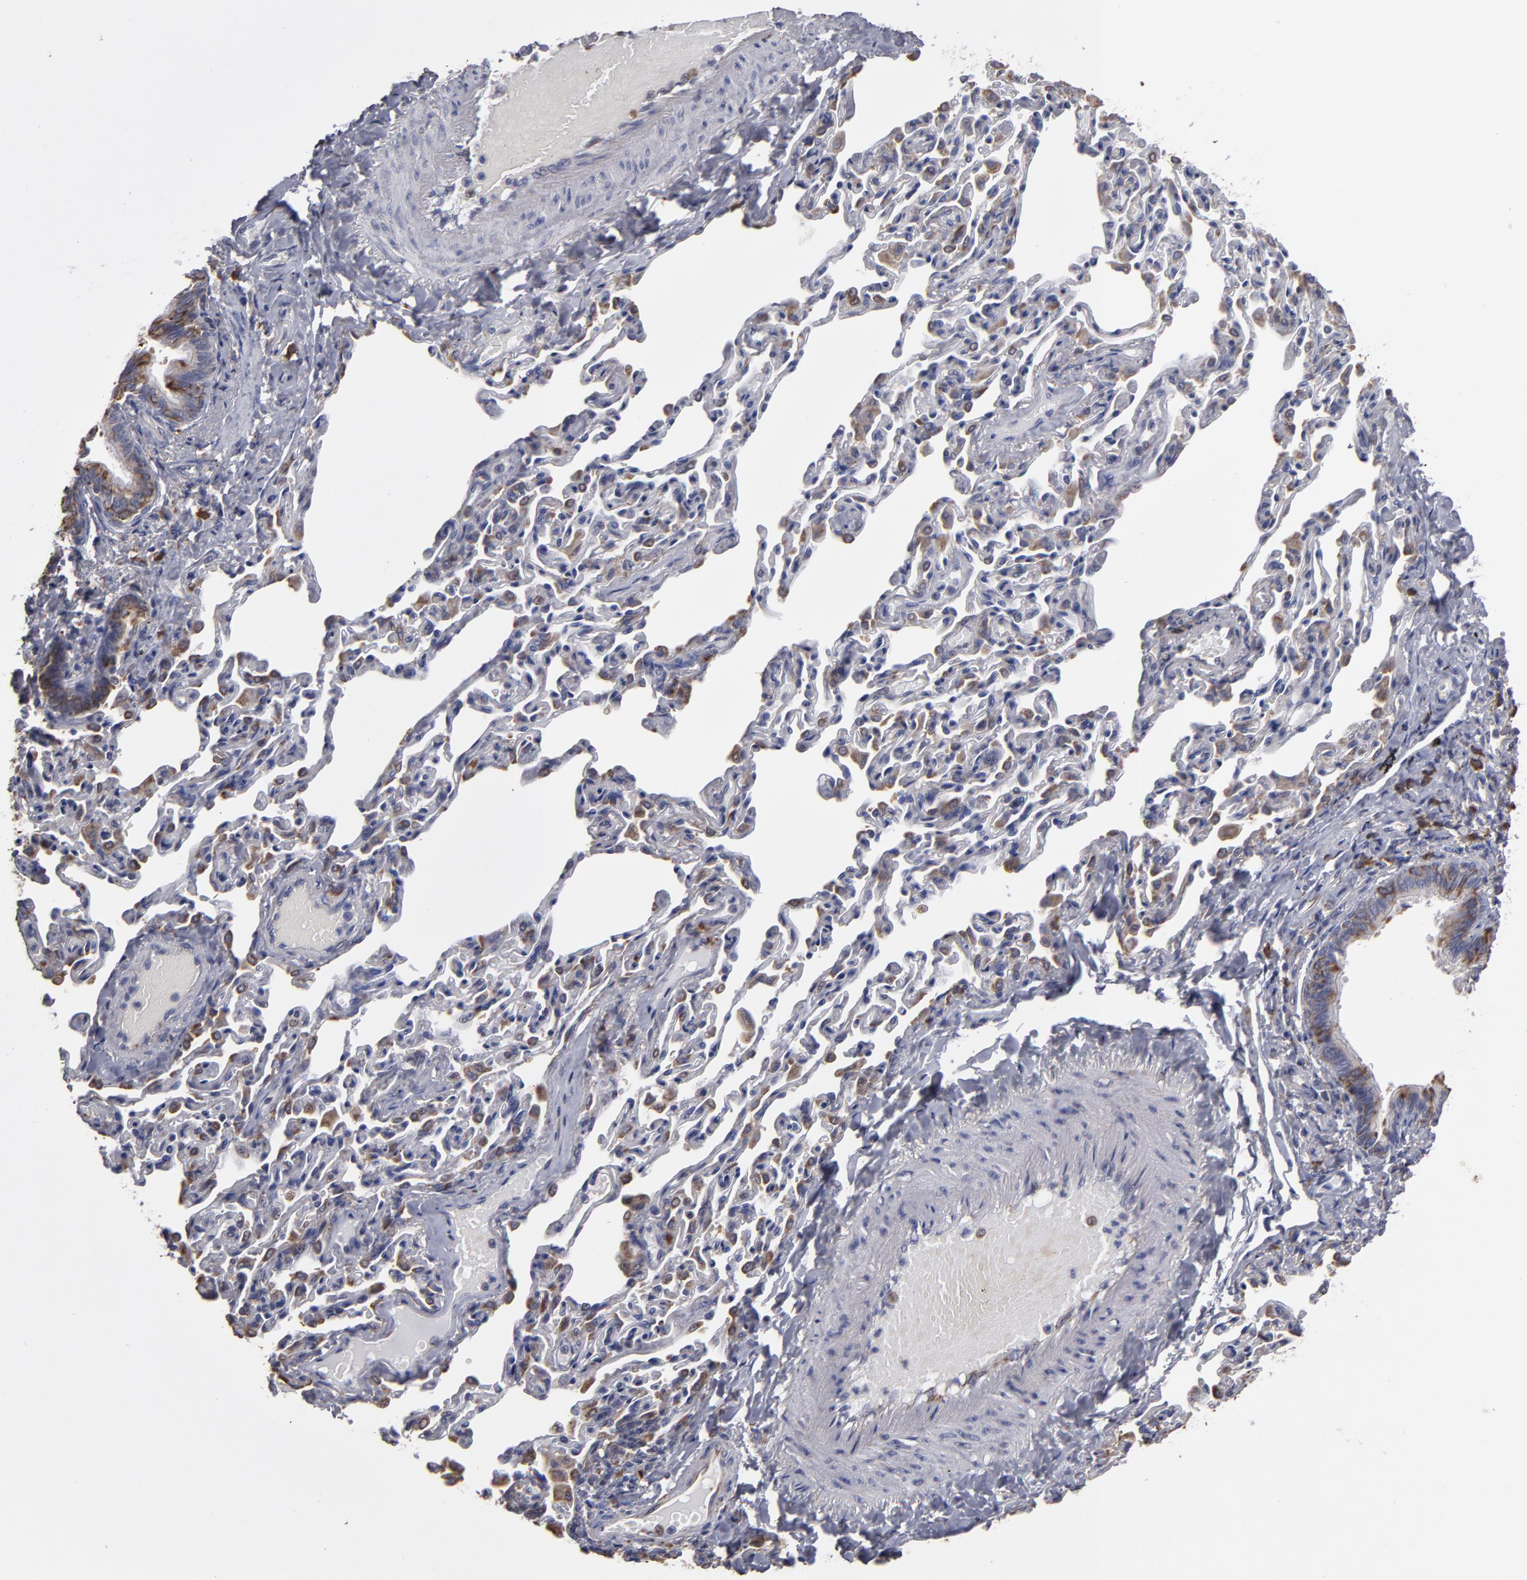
{"staining": {"intensity": "moderate", "quantity": ">75%", "location": "cytoplasmic/membranous"}, "tissue": "bronchus", "cell_type": "Respiratory epithelial cells", "image_type": "normal", "snomed": [{"axis": "morphology", "description": "Normal tissue, NOS"}, {"axis": "topography", "description": "Lung"}], "caption": "IHC (DAB (3,3'-diaminobenzidine)) staining of normal human bronchus displays moderate cytoplasmic/membranous protein positivity in approximately >75% of respiratory epithelial cells. (DAB = brown stain, brightfield microscopy at high magnification).", "gene": "SND1", "patient": {"sex": "male", "age": 64}}